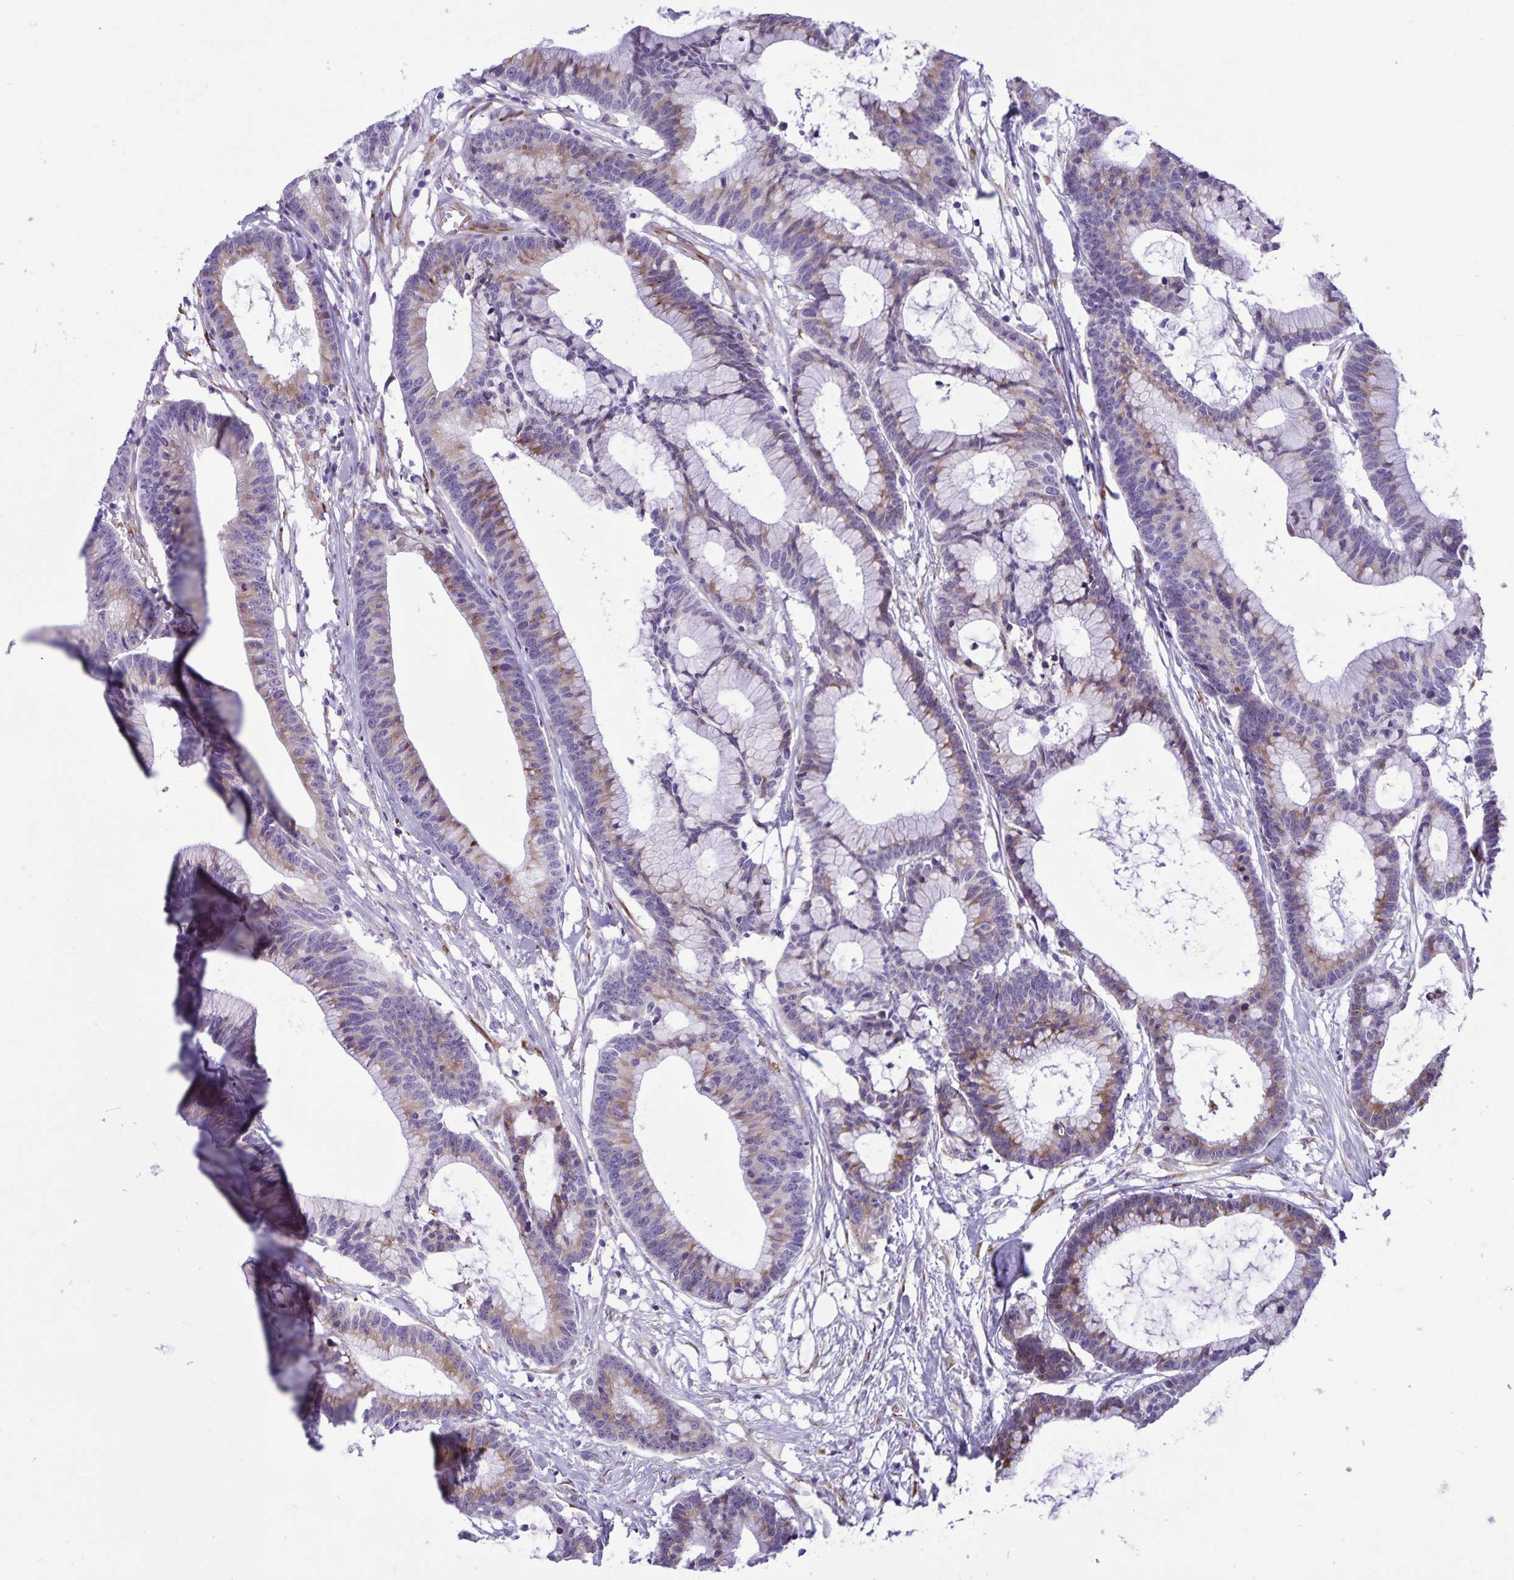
{"staining": {"intensity": "weak", "quantity": "25%-75%", "location": "cytoplasmic/membranous"}, "tissue": "colorectal cancer", "cell_type": "Tumor cells", "image_type": "cancer", "snomed": [{"axis": "morphology", "description": "Adenocarcinoma, NOS"}, {"axis": "topography", "description": "Colon"}], "caption": "Immunohistochemistry of adenocarcinoma (colorectal) shows low levels of weak cytoplasmic/membranous positivity in approximately 25%-75% of tumor cells. (IHC, brightfield microscopy, high magnification).", "gene": "RCN1", "patient": {"sex": "female", "age": 78}}